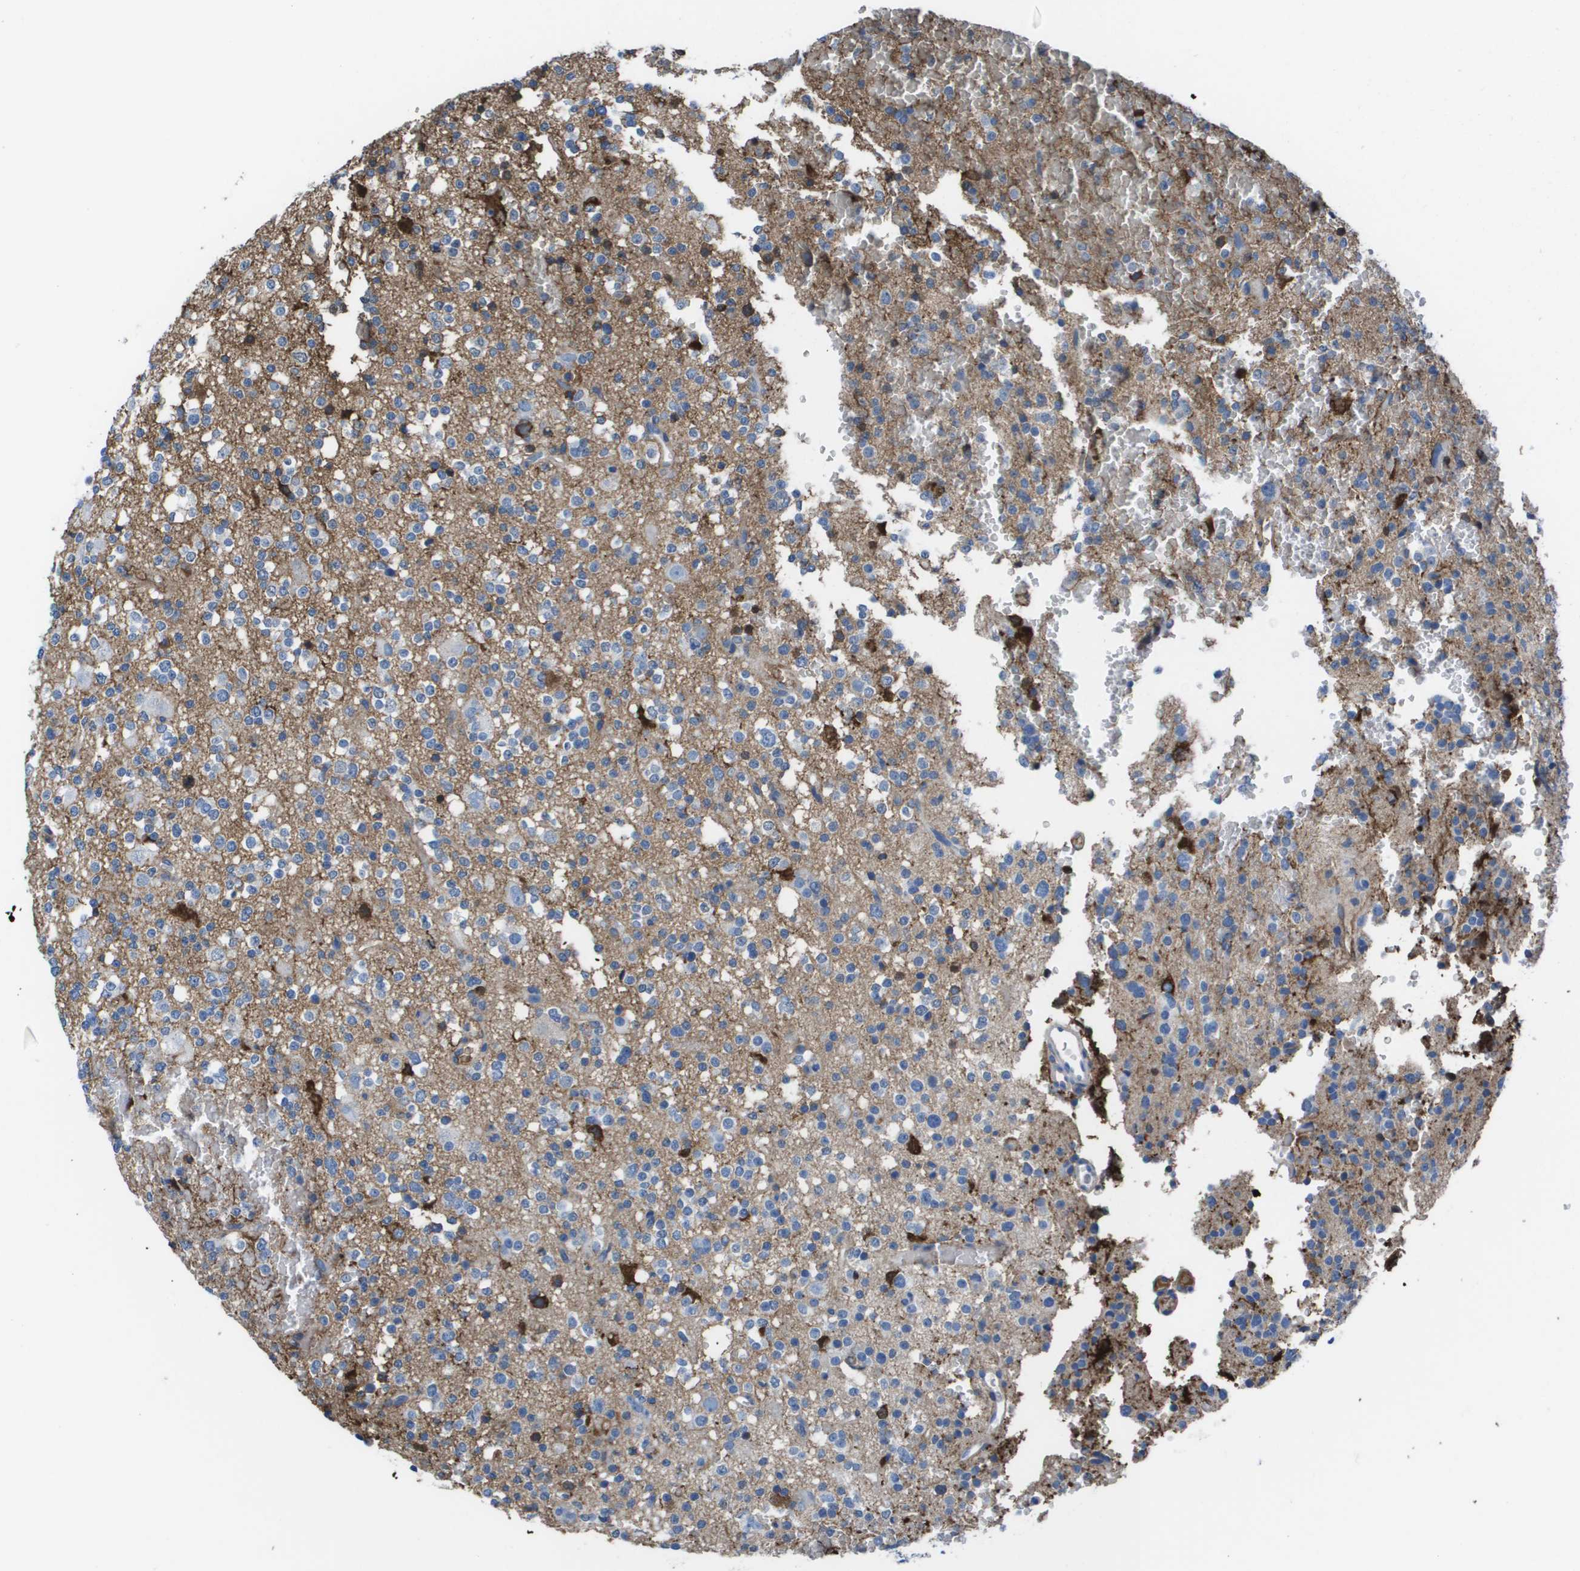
{"staining": {"intensity": "moderate", "quantity": "25%-75%", "location": "cytoplasmic/membranous"}, "tissue": "glioma", "cell_type": "Tumor cells", "image_type": "cancer", "snomed": [{"axis": "morphology", "description": "Glioma, malignant, High grade"}, {"axis": "topography", "description": "Brain"}], "caption": "Protein staining of high-grade glioma (malignant) tissue demonstrates moderate cytoplasmic/membranous positivity in approximately 25%-75% of tumor cells.", "gene": "VTN", "patient": {"sex": "male", "age": 47}}